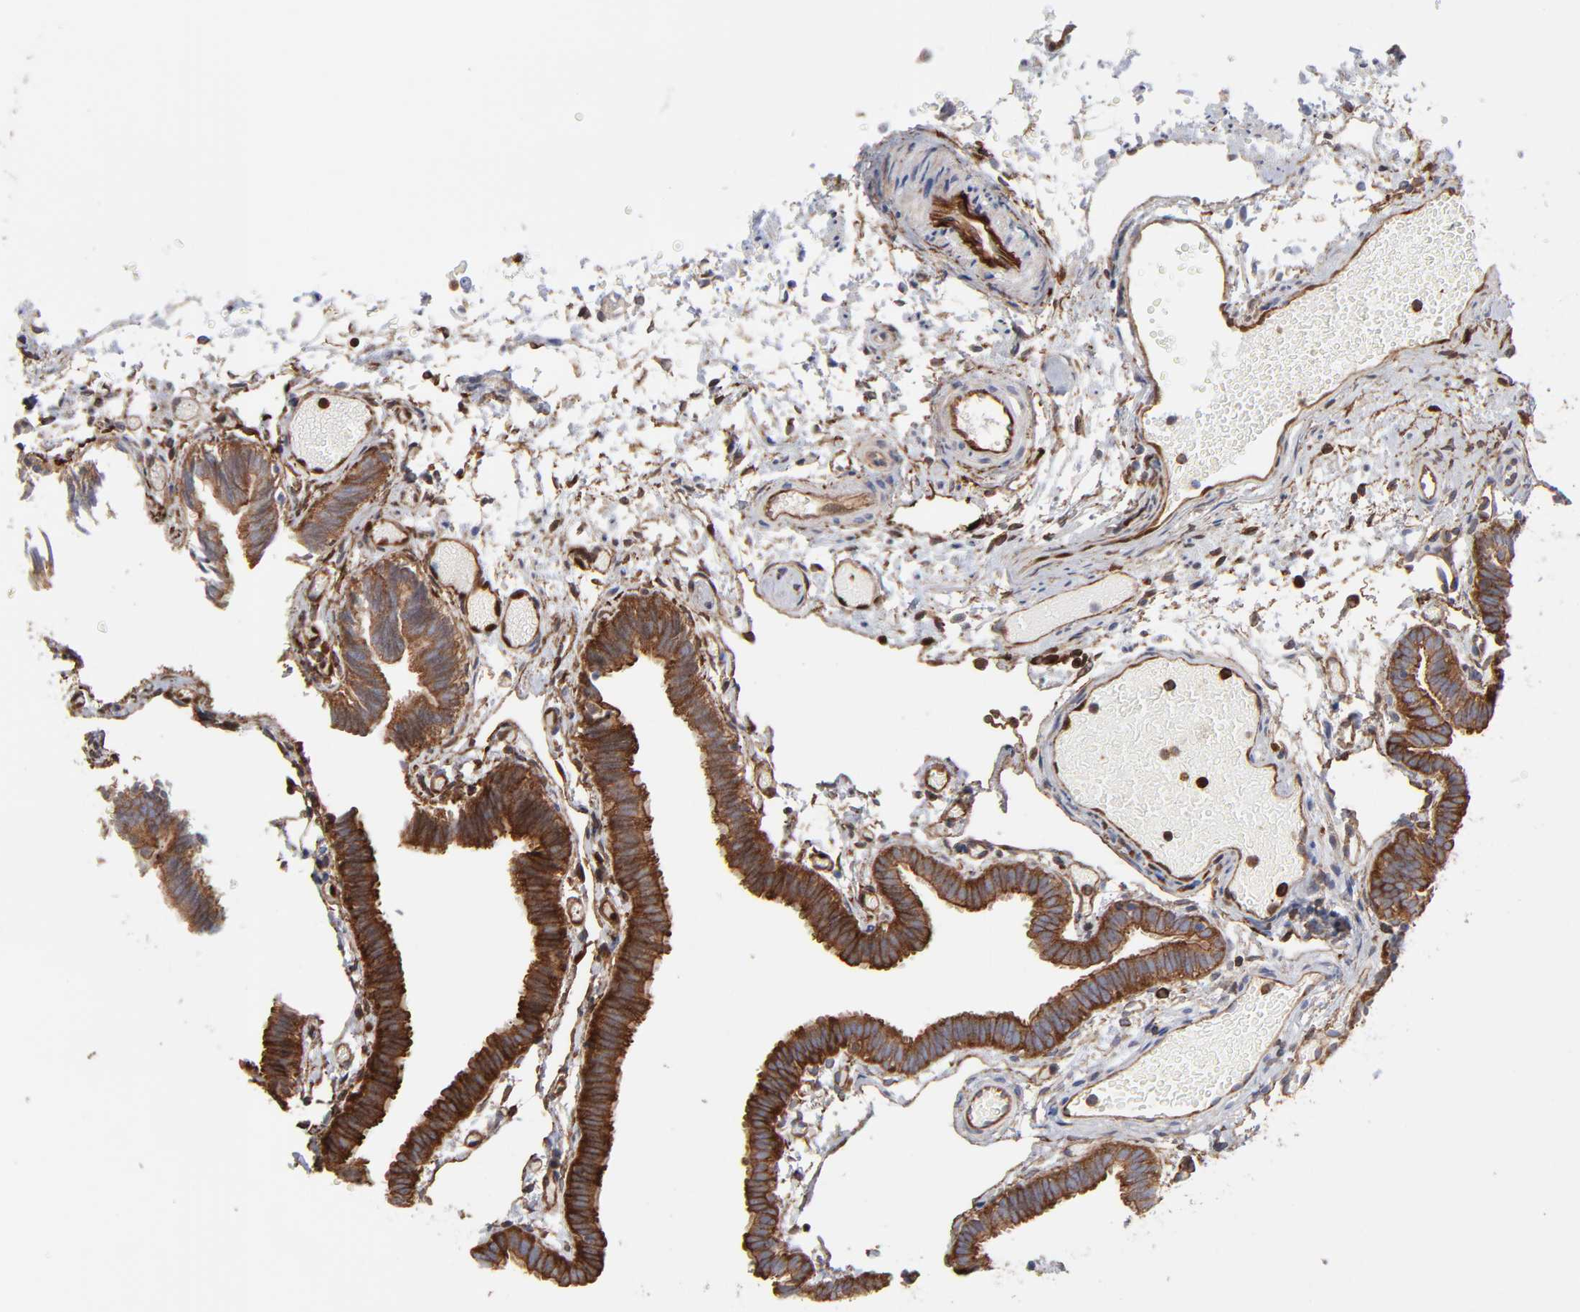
{"staining": {"intensity": "strong", "quantity": ">75%", "location": "cytoplasmic/membranous"}, "tissue": "fallopian tube", "cell_type": "Glandular cells", "image_type": "normal", "snomed": [{"axis": "morphology", "description": "Normal tissue, NOS"}, {"axis": "topography", "description": "Fallopian tube"}], "caption": "Glandular cells reveal high levels of strong cytoplasmic/membranous staining in approximately >75% of cells in normal human fallopian tube.", "gene": "PXN", "patient": {"sex": "female", "age": 29}}